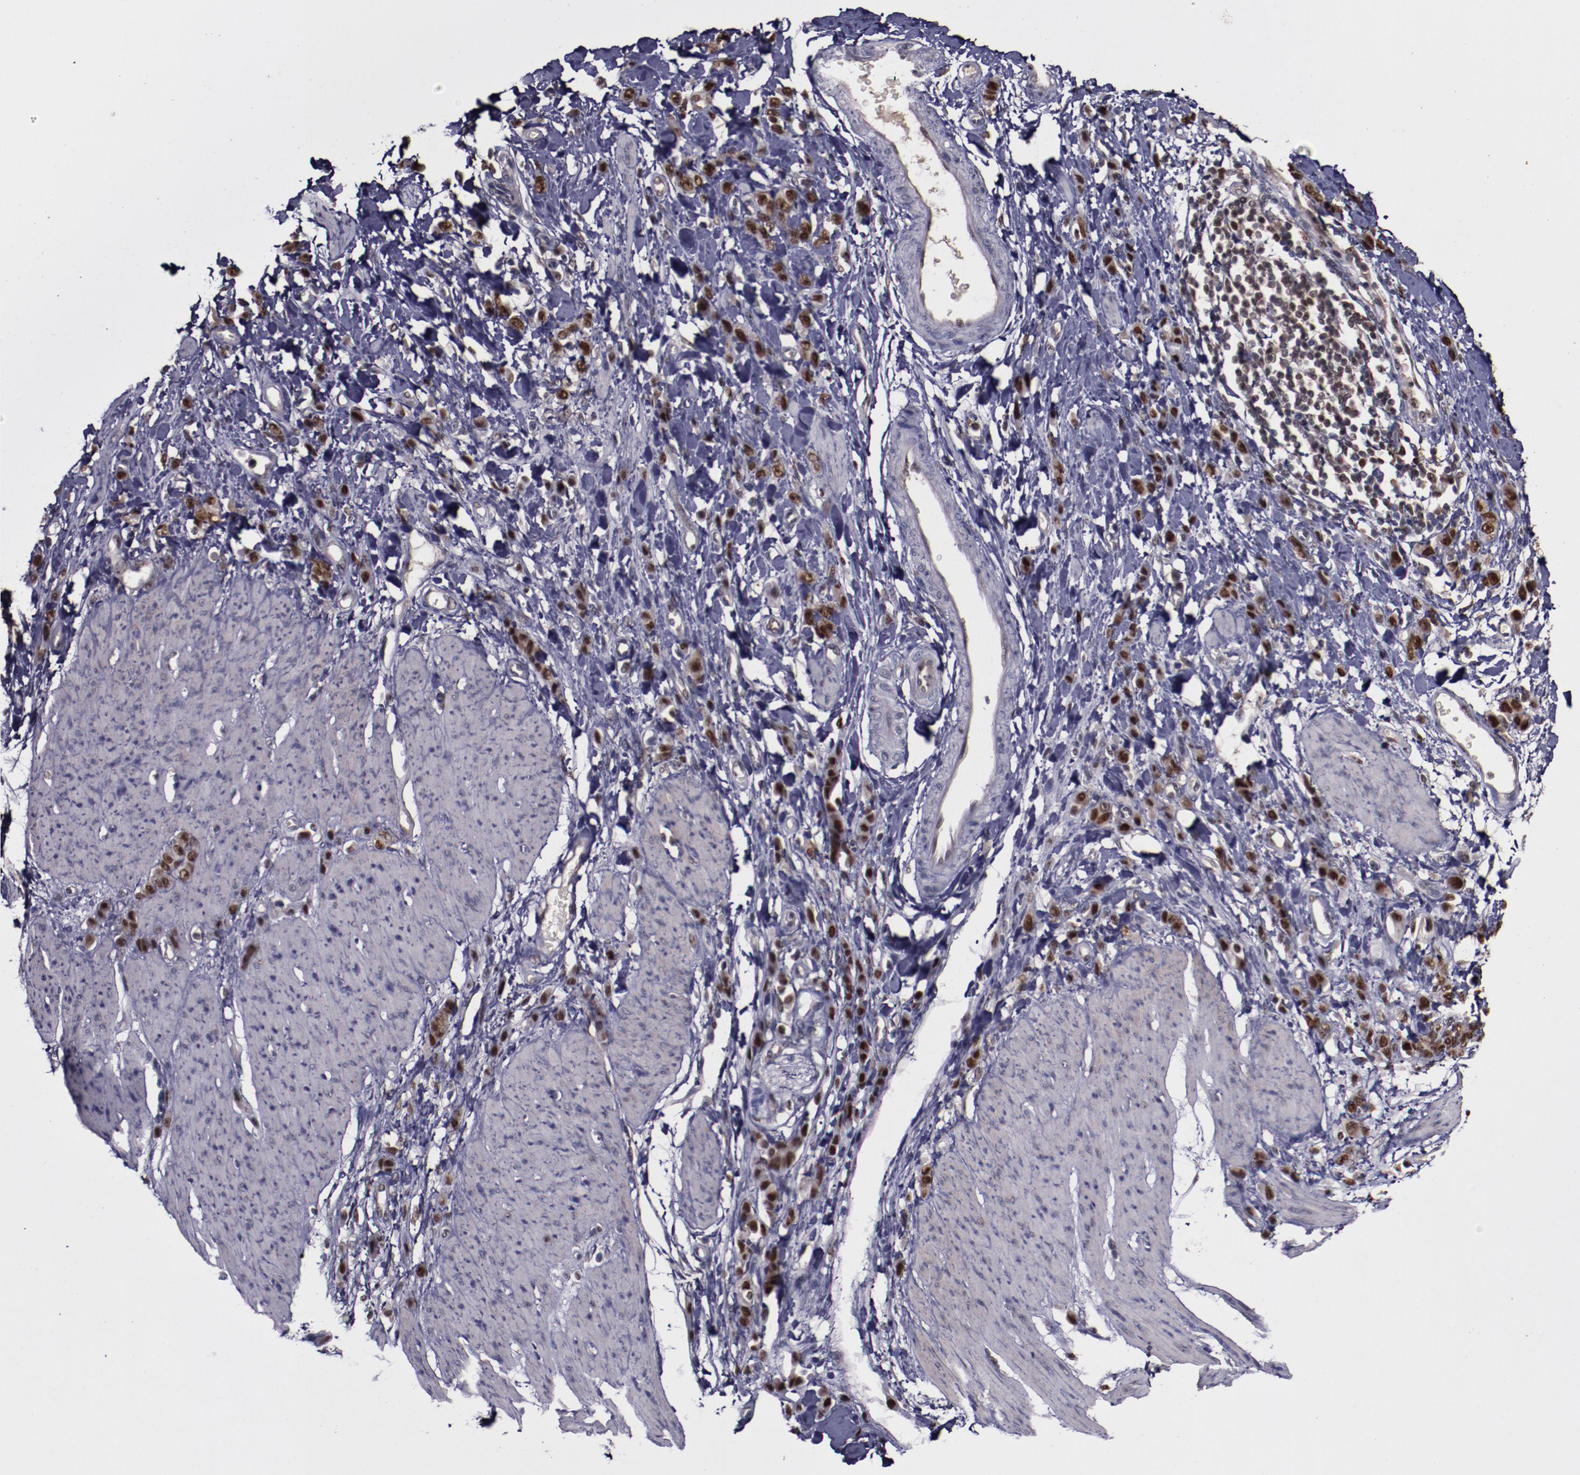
{"staining": {"intensity": "strong", "quantity": ">75%", "location": "nuclear"}, "tissue": "stomach cancer", "cell_type": "Tumor cells", "image_type": "cancer", "snomed": [{"axis": "morphology", "description": "Normal tissue, NOS"}, {"axis": "morphology", "description": "Adenocarcinoma, NOS"}, {"axis": "topography", "description": "Stomach"}], "caption": "This photomicrograph reveals immunohistochemistry staining of stomach cancer, with high strong nuclear expression in about >75% of tumor cells.", "gene": "CHEK2", "patient": {"sex": "male", "age": 82}}